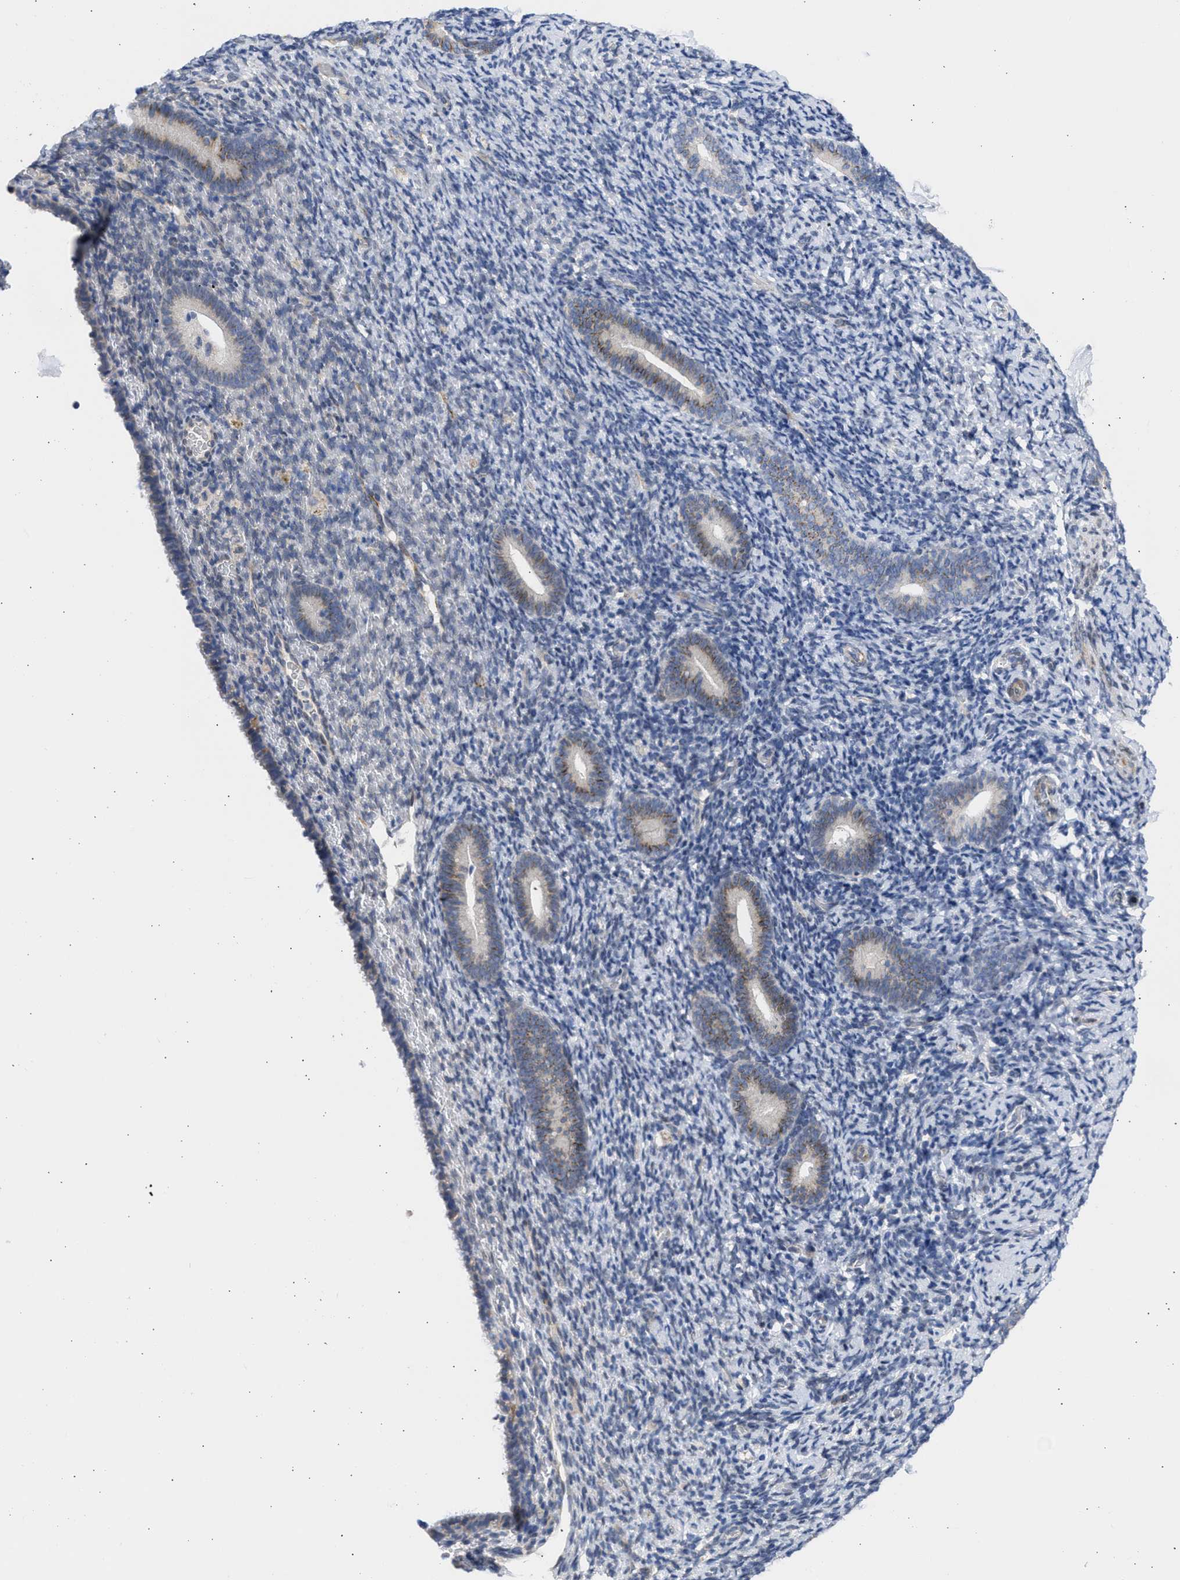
{"staining": {"intensity": "negative", "quantity": "none", "location": "none"}, "tissue": "endometrium", "cell_type": "Cells in endometrial stroma", "image_type": "normal", "snomed": [{"axis": "morphology", "description": "Normal tissue, NOS"}, {"axis": "topography", "description": "Endometrium"}], "caption": "IHC of normal human endometrium demonstrates no staining in cells in endometrial stroma.", "gene": "NUP35", "patient": {"sex": "female", "age": 51}}